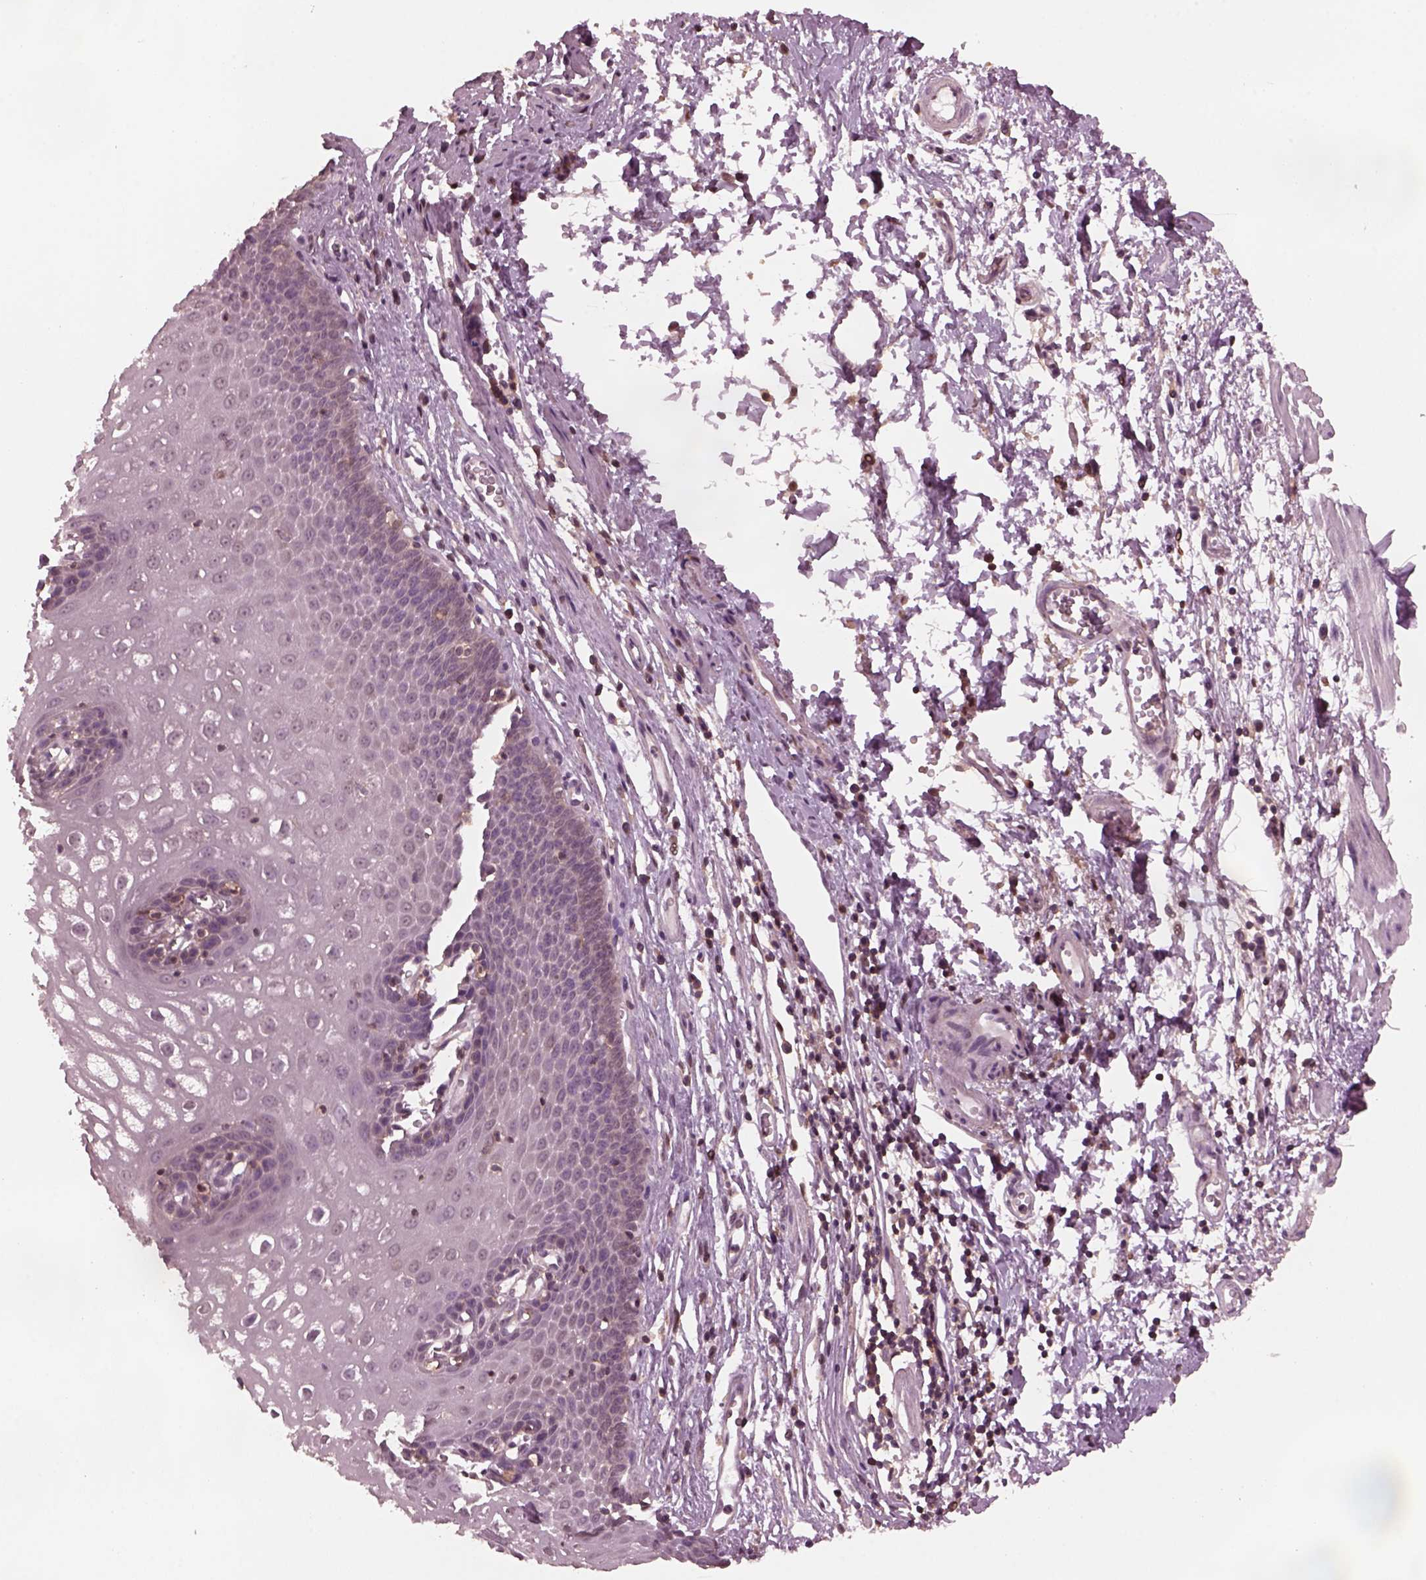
{"staining": {"intensity": "negative", "quantity": "none", "location": "none"}, "tissue": "esophagus", "cell_type": "Squamous epithelial cells", "image_type": "normal", "snomed": [{"axis": "morphology", "description": "Normal tissue, NOS"}, {"axis": "topography", "description": "Esophagus"}], "caption": "Immunohistochemistry (IHC) of benign esophagus exhibits no positivity in squamous epithelial cells.", "gene": "SRI", "patient": {"sex": "male", "age": 72}}